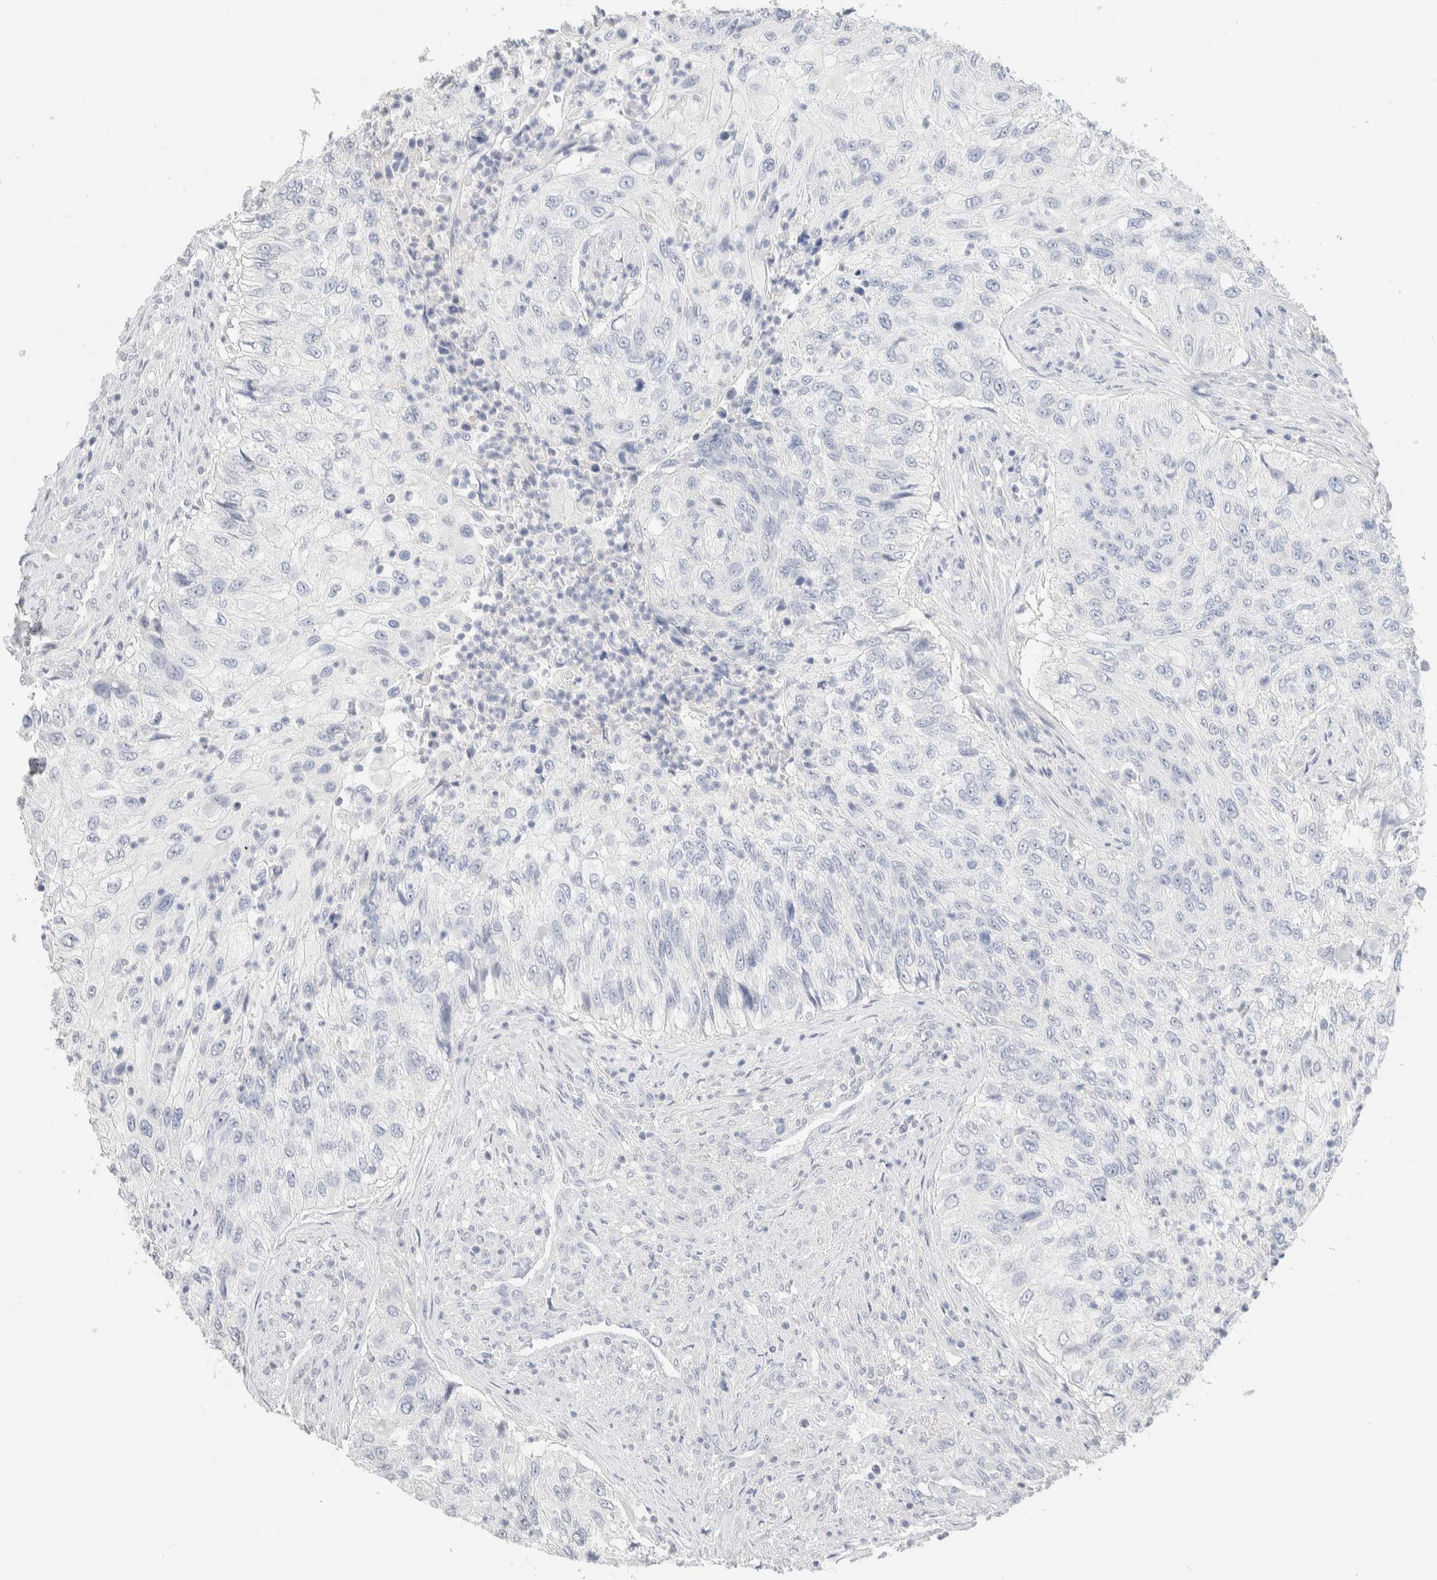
{"staining": {"intensity": "negative", "quantity": "none", "location": "none"}, "tissue": "urothelial cancer", "cell_type": "Tumor cells", "image_type": "cancer", "snomed": [{"axis": "morphology", "description": "Urothelial carcinoma, High grade"}, {"axis": "topography", "description": "Urinary bladder"}], "caption": "Immunohistochemistry of human urothelial carcinoma (high-grade) displays no positivity in tumor cells.", "gene": "RIDA", "patient": {"sex": "female", "age": 60}}